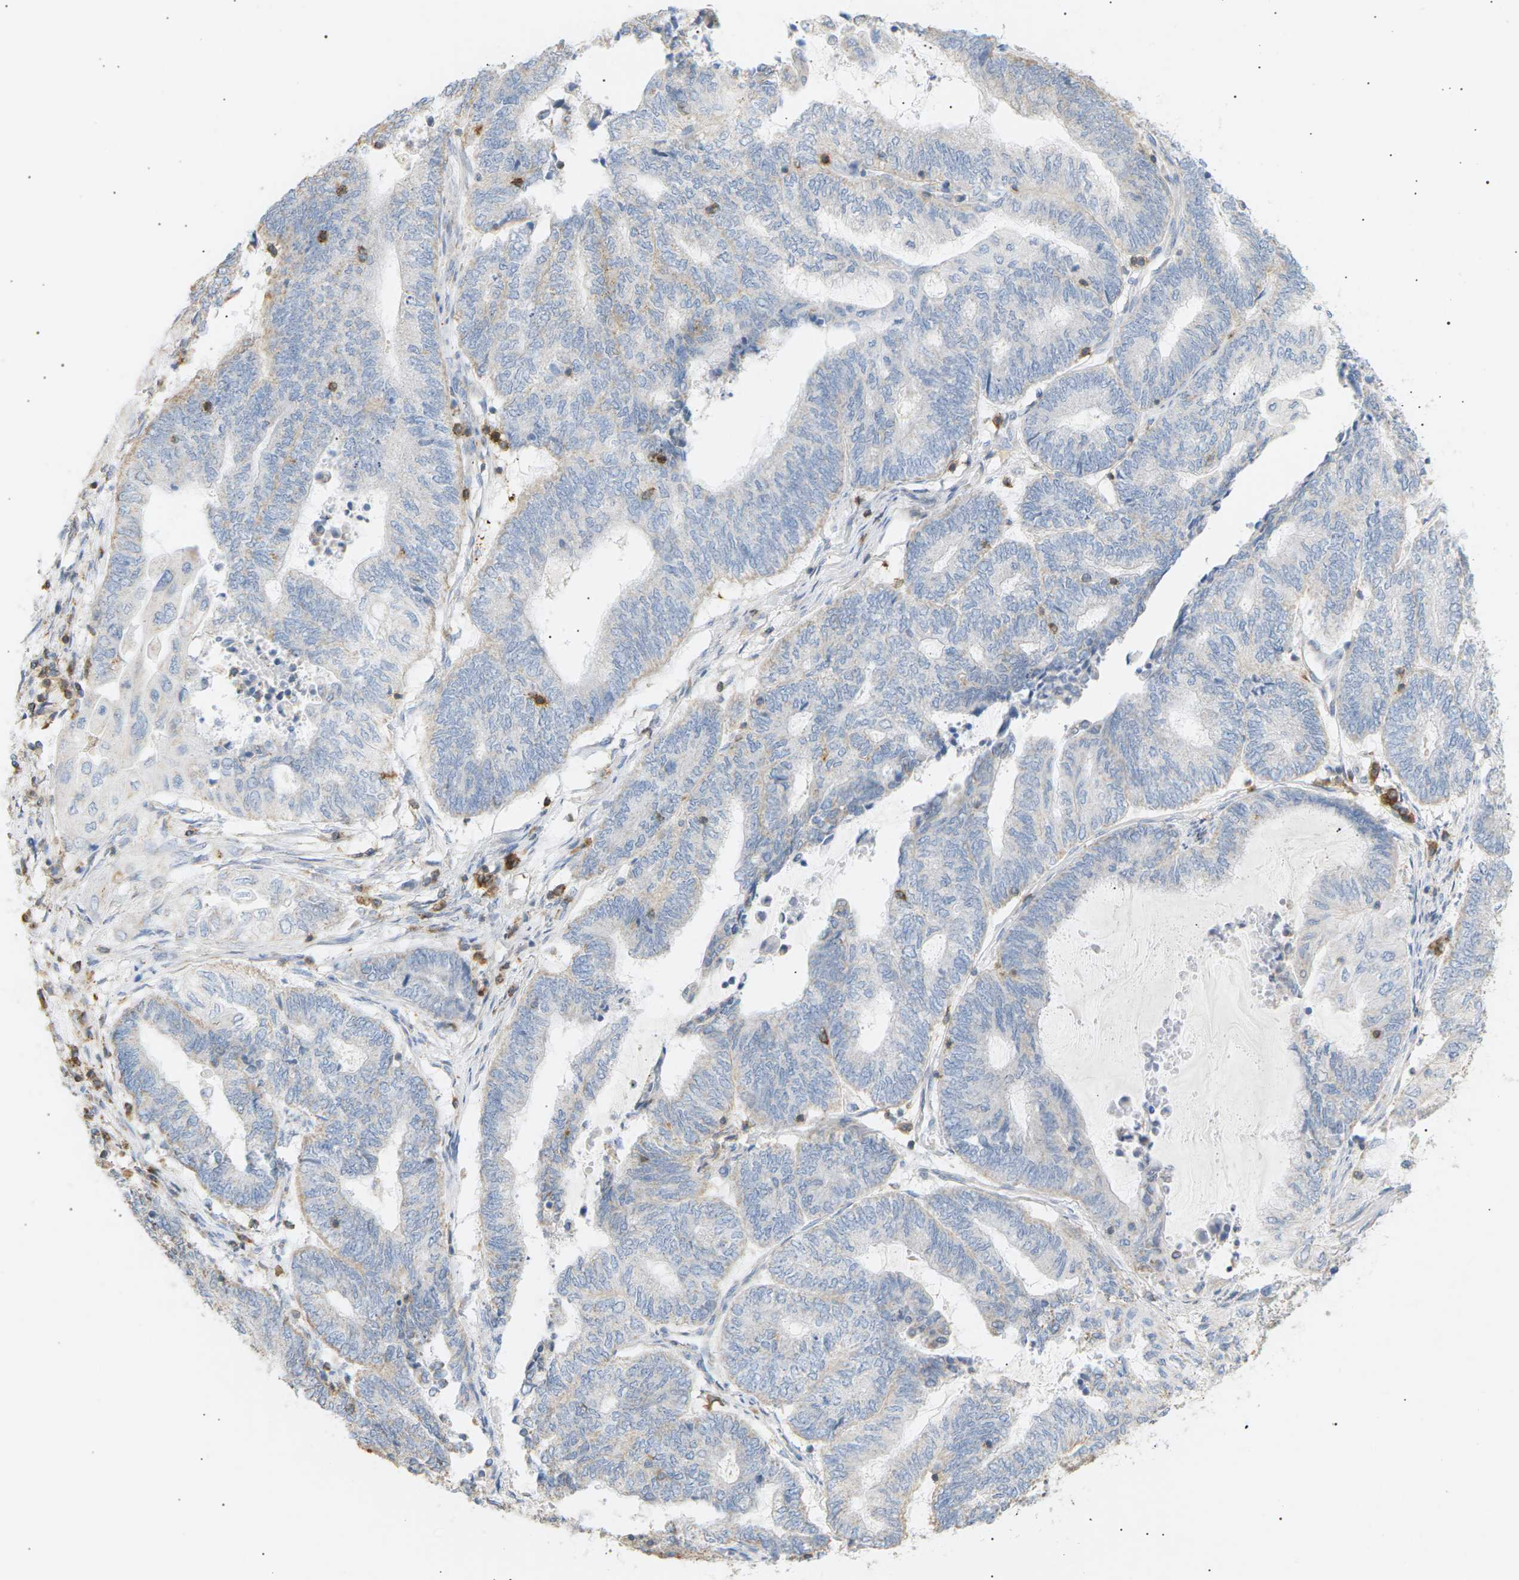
{"staining": {"intensity": "negative", "quantity": "none", "location": "none"}, "tissue": "endometrial cancer", "cell_type": "Tumor cells", "image_type": "cancer", "snomed": [{"axis": "morphology", "description": "Adenocarcinoma, NOS"}, {"axis": "topography", "description": "Uterus"}, {"axis": "topography", "description": "Endometrium"}], "caption": "There is no significant expression in tumor cells of adenocarcinoma (endometrial). (Stains: DAB (3,3'-diaminobenzidine) immunohistochemistry with hematoxylin counter stain, Microscopy: brightfield microscopy at high magnification).", "gene": "LIME1", "patient": {"sex": "female", "age": 70}}